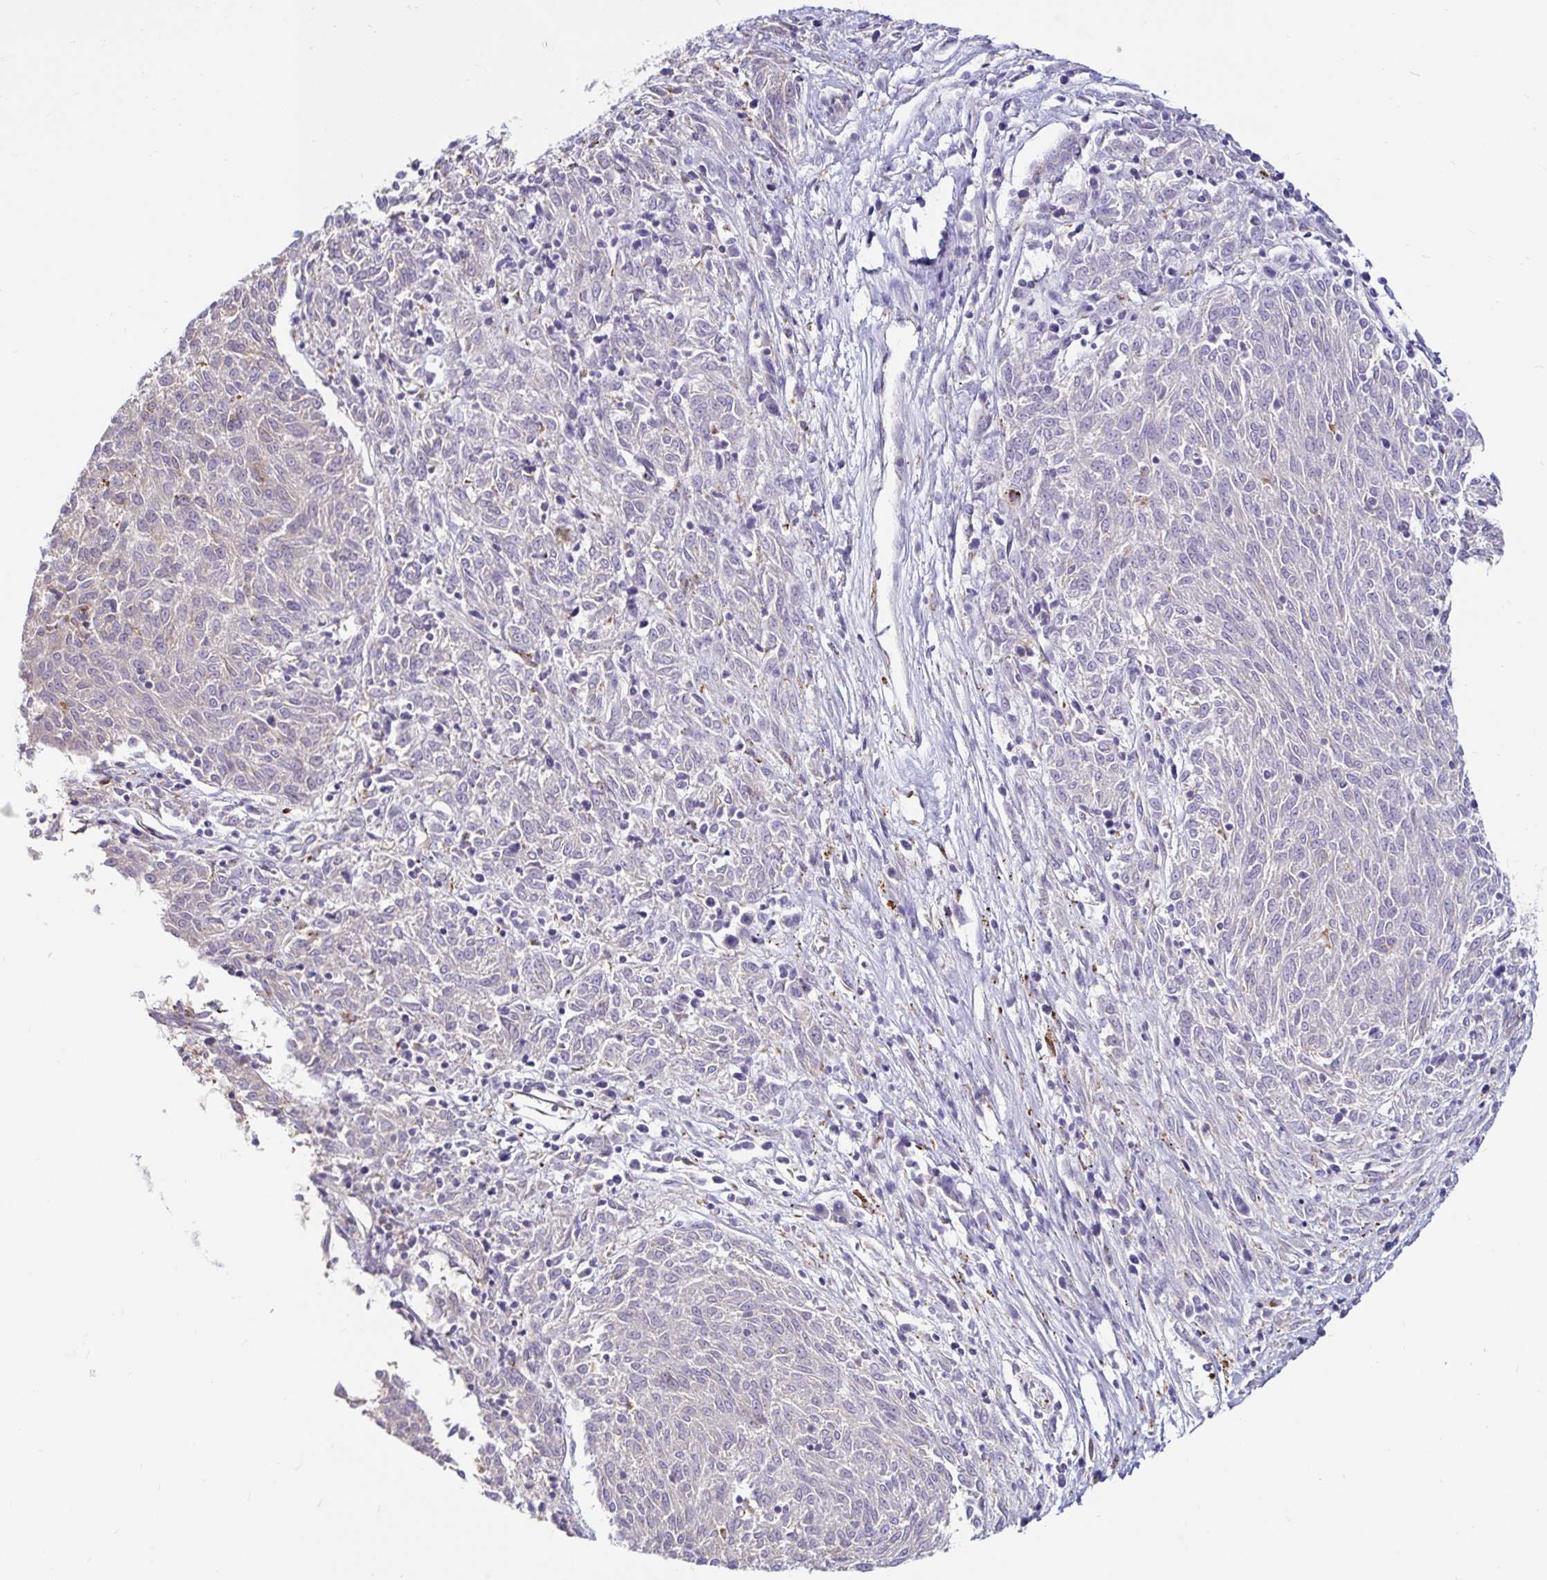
{"staining": {"intensity": "weak", "quantity": "<25%", "location": "cytoplasmic/membranous"}, "tissue": "melanoma", "cell_type": "Tumor cells", "image_type": "cancer", "snomed": [{"axis": "morphology", "description": "Malignant melanoma, NOS"}, {"axis": "topography", "description": "Skin"}], "caption": "This photomicrograph is of melanoma stained with immunohistochemistry (IHC) to label a protein in brown with the nuclei are counter-stained blue. There is no expression in tumor cells.", "gene": "FUCA1", "patient": {"sex": "female", "age": 72}}